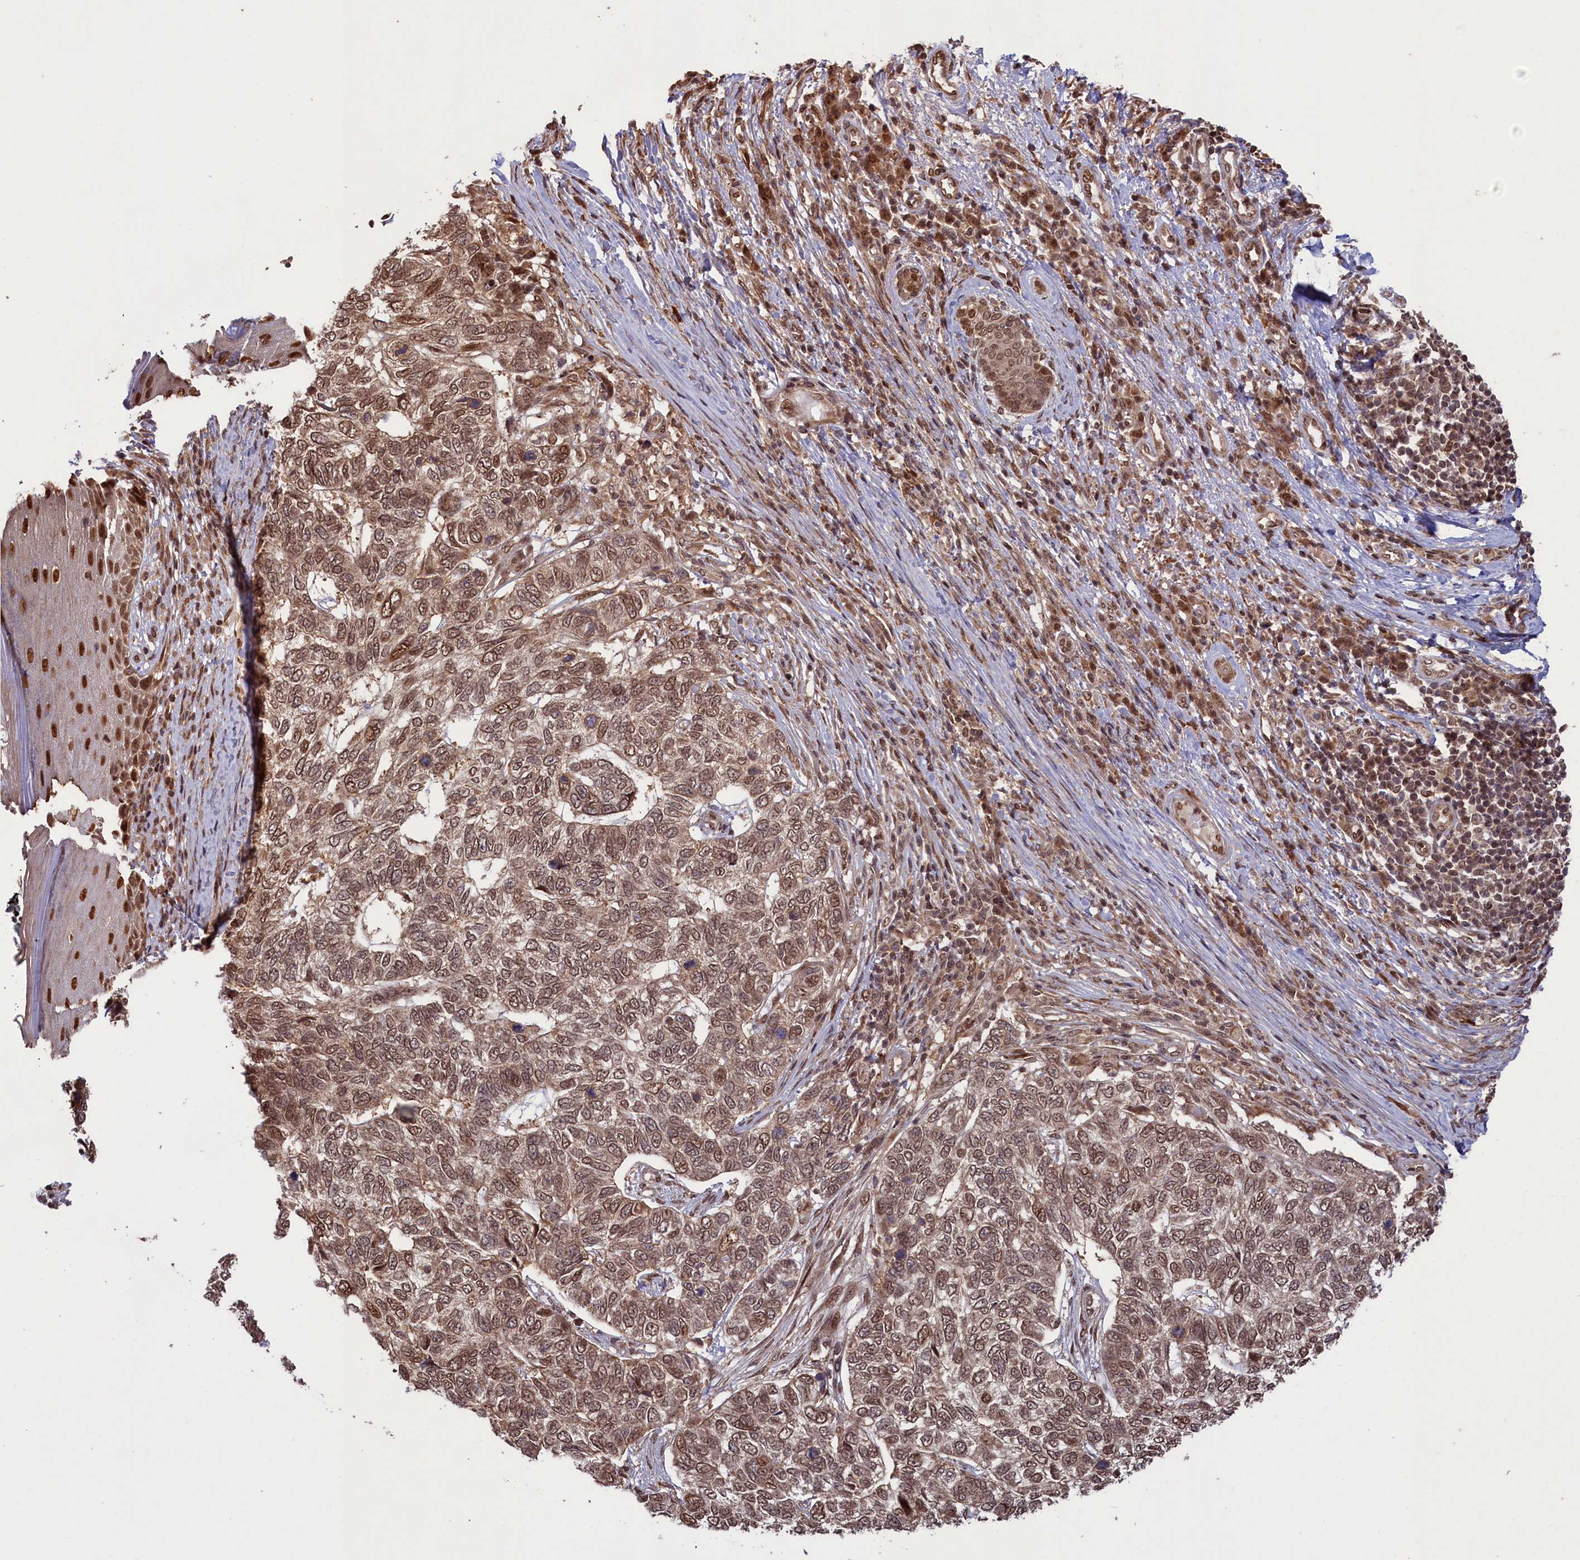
{"staining": {"intensity": "moderate", "quantity": ">75%", "location": "nuclear"}, "tissue": "skin cancer", "cell_type": "Tumor cells", "image_type": "cancer", "snomed": [{"axis": "morphology", "description": "Basal cell carcinoma"}, {"axis": "topography", "description": "Skin"}], "caption": "Immunohistochemical staining of human basal cell carcinoma (skin) shows medium levels of moderate nuclear positivity in about >75% of tumor cells. The protein of interest is stained brown, and the nuclei are stained in blue (DAB IHC with brightfield microscopy, high magnification).", "gene": "NAE1", "patient": {"sex": "female", "age": 65}}